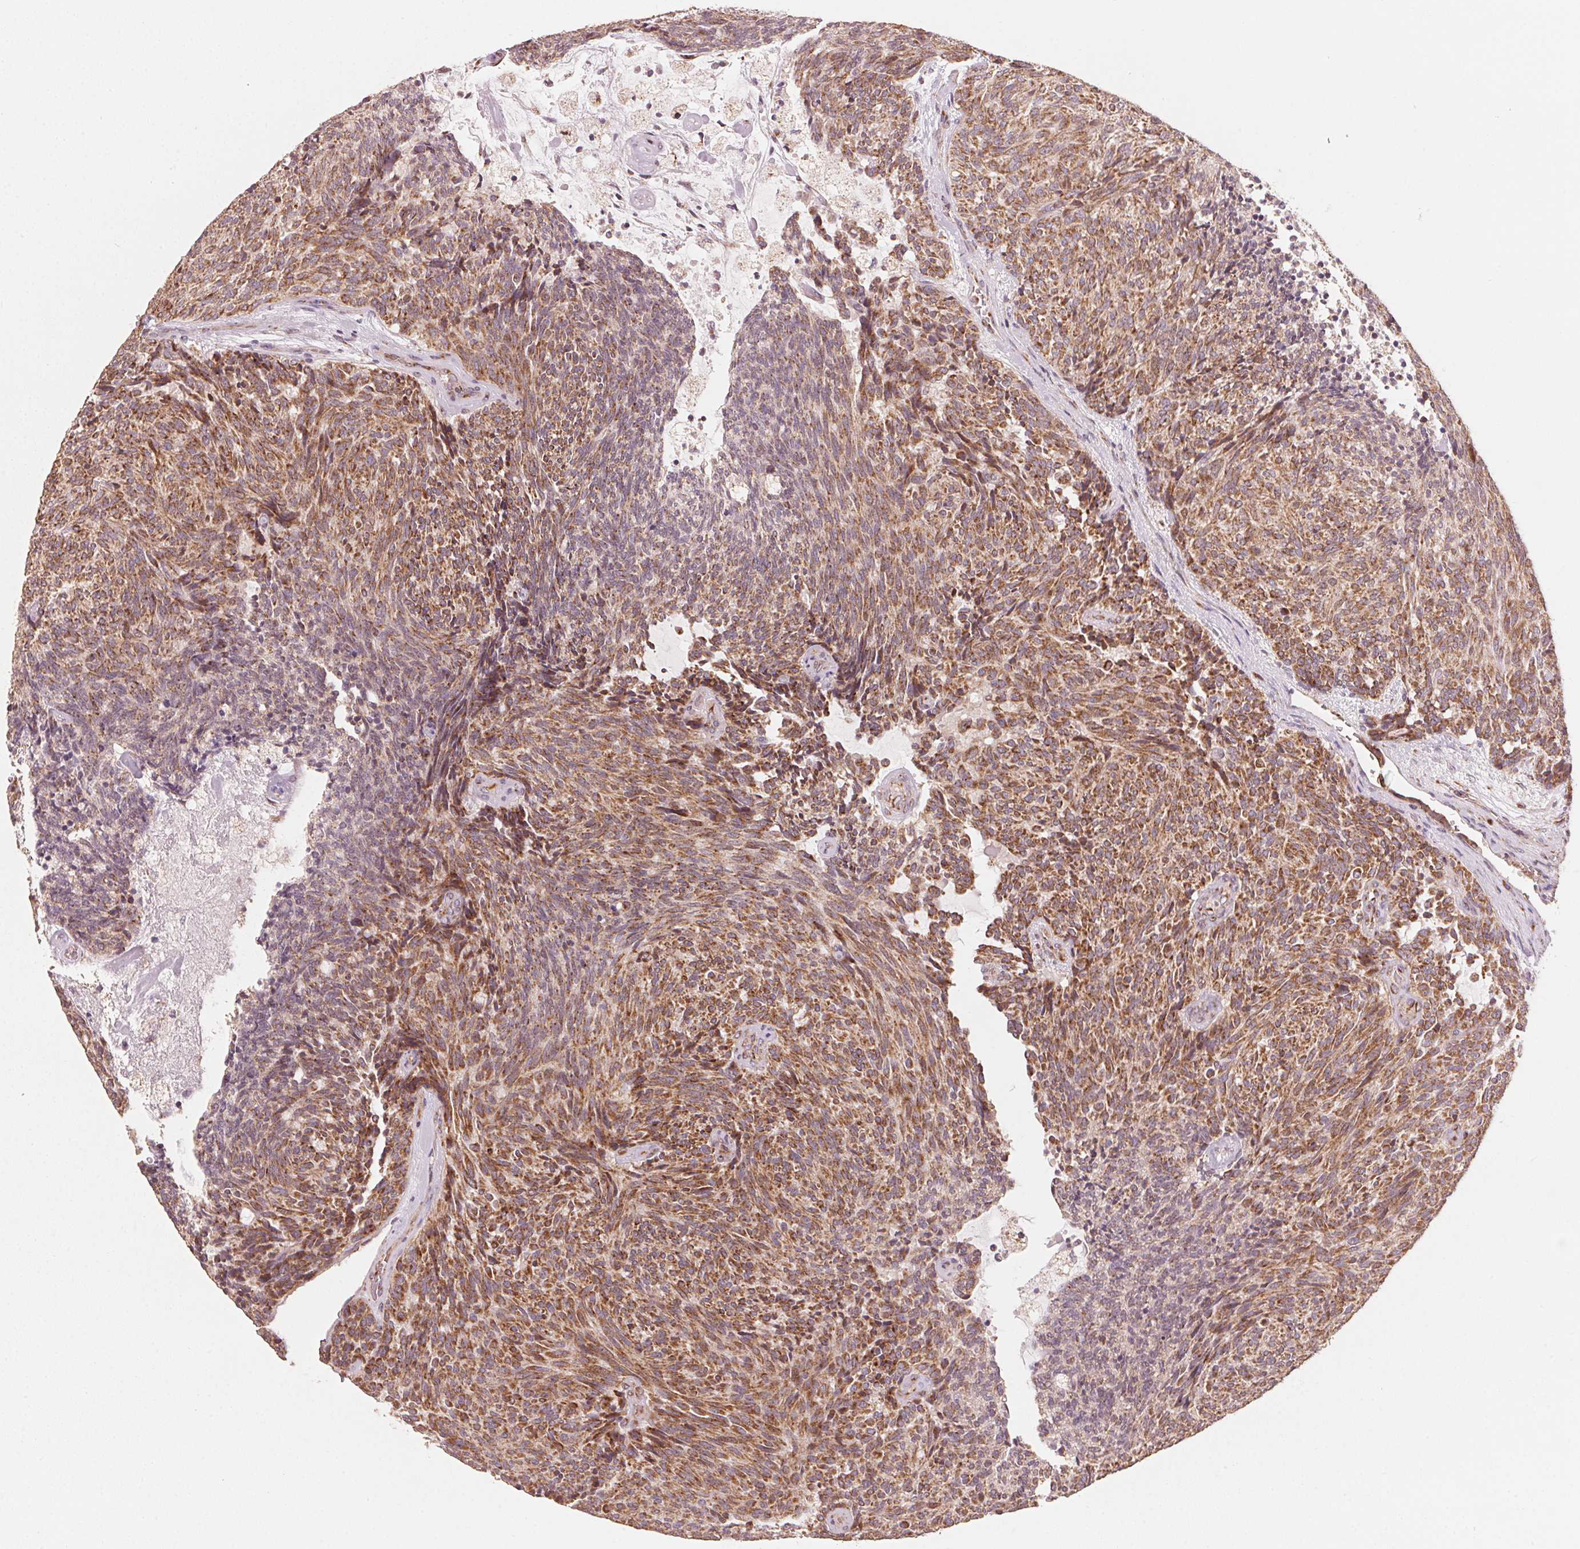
{"staining": {"intensity": "moderate", "quantity": ">75%", "location": "cytoplasmic/membranous"}, "tissue": "carcinoid", "cell_type": "Tumor cells", "image_type": "cancer", "snomed": [{"axis": "morphology", "description": "Carcinoid, malignant, NOS"}, {"axis": "topography", "description": "Pancreas"}], "caption": "Carcinoid tissue reveals moderate cytoplasmic/membranous positivity in about >75% of tumor cells, visualized by immunohistochemistry. (brown staining indicates protein expression, while blue staining denotes nuclei).", "gene": "TOMM70", "patient": {"sex": "female", "age": 54}}